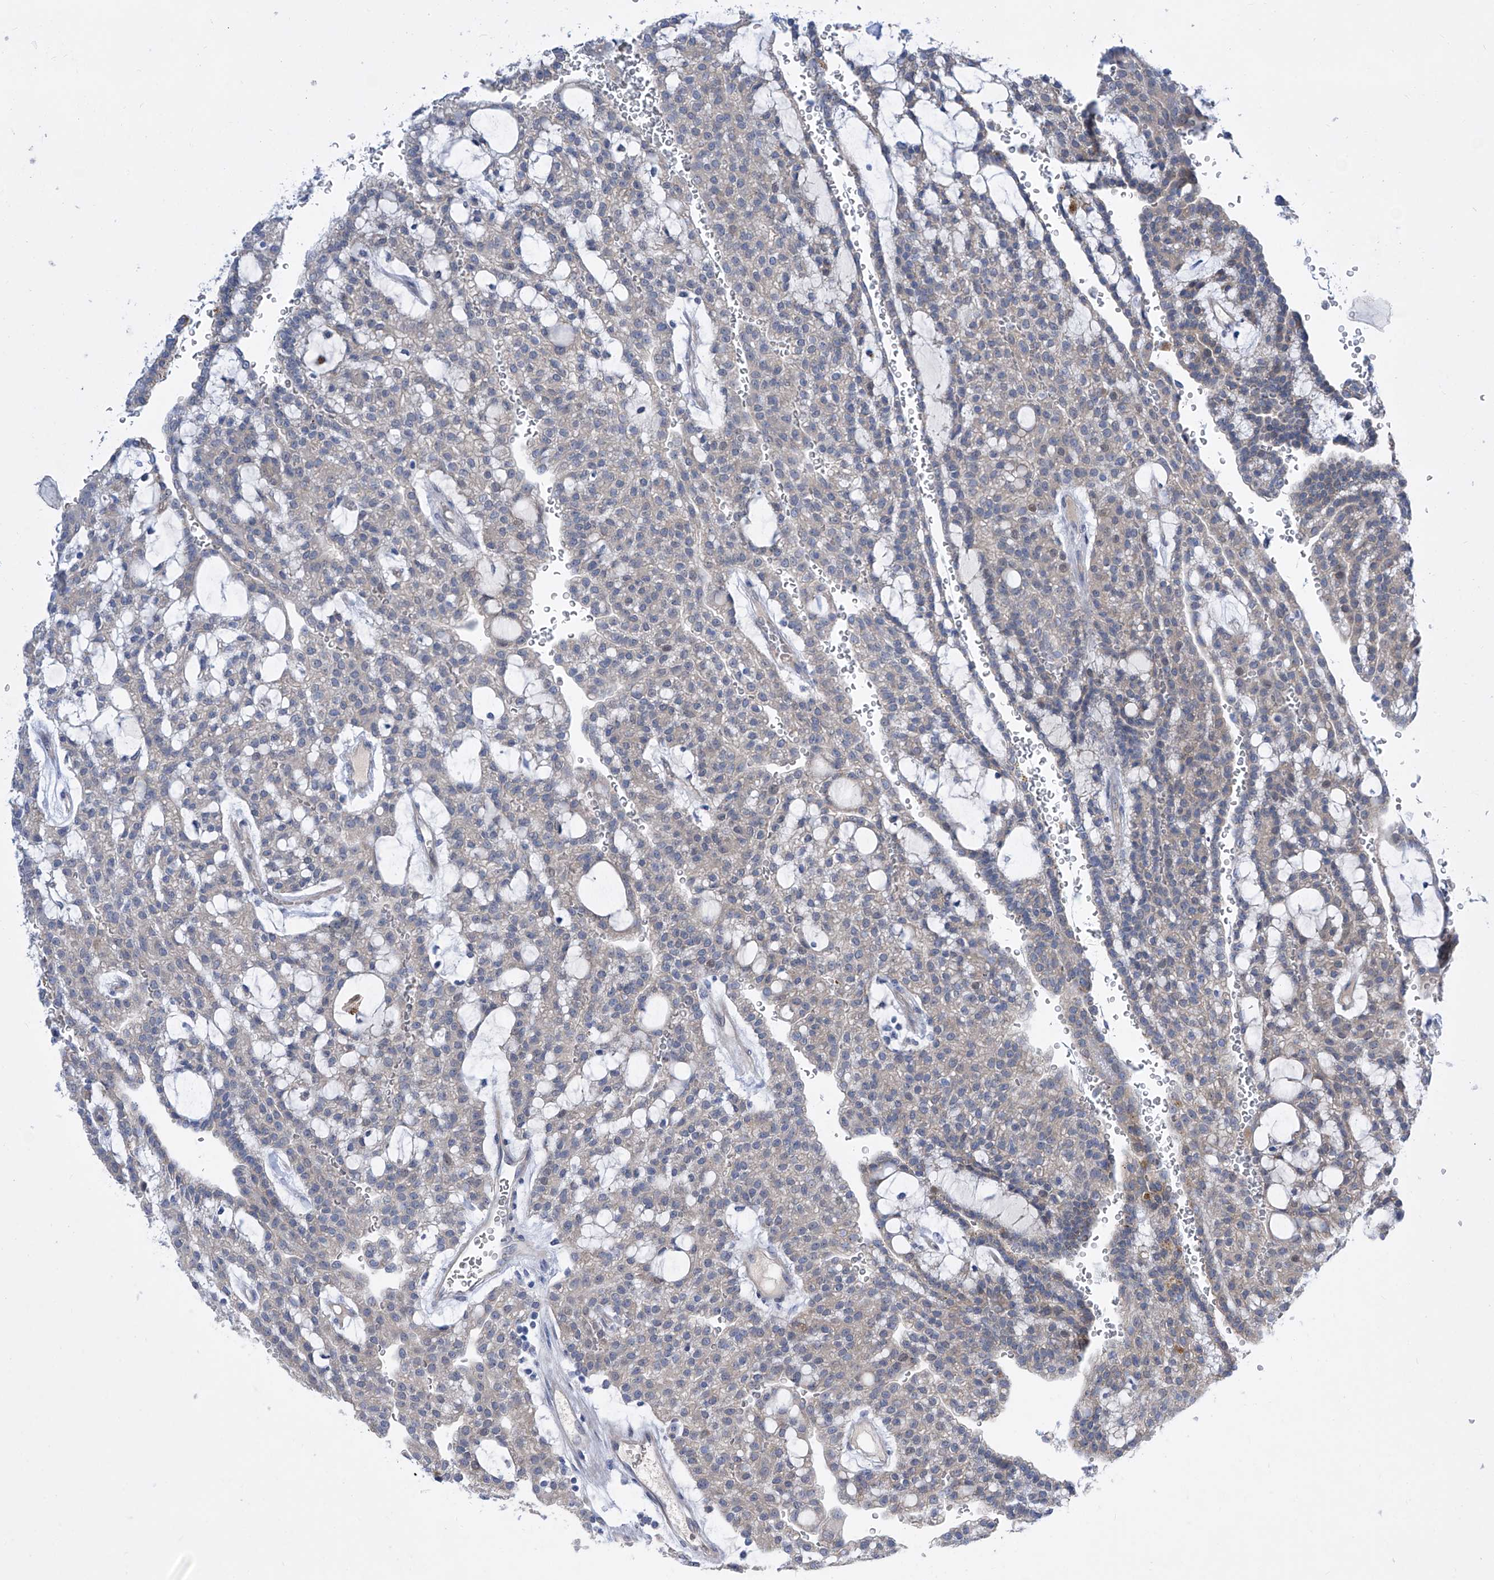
{"staining": {"intensity": "negative", "quantity": "none", "location": "none"}, "tissue": "renal cancer", "cell_type": "Tumor cells", "image_type": "cancer", "snomed": [{"axis": "morphology", "description": "Adenocarcinoma, NOS"}, {"axis": "topography", "description": "Kidney"}], "caption": "Human adenocarcinoma (renal) stained for a protein using immunohistochemistry (IHC) shows no positivity in tumor cells.", "gene": "SRBD1", "patient": {"sex": "male", "age": 63}}